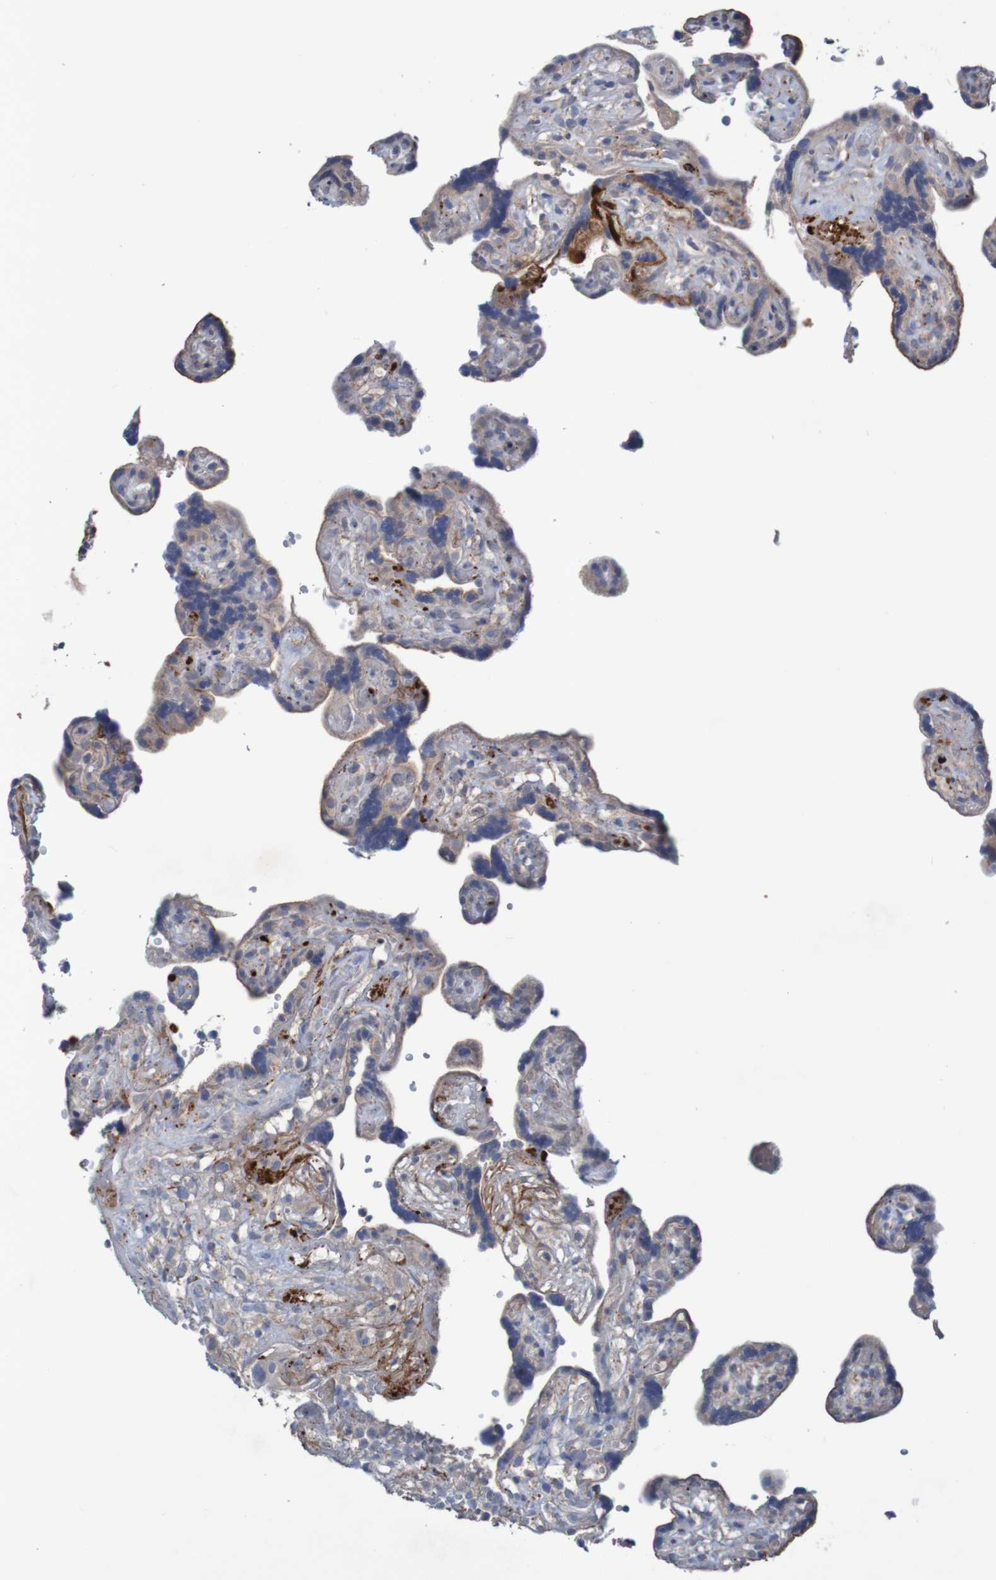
{"staining": {"intensity": "weak", "quantity": ">75%", "location": "cytoplasmic/membranous"}, "tissue": "placenta", "cell_type": "Decidual cells", "image_type": "normal", "snomed": [{"axis": "morphology", "description": "Normal tissue, NOS"}, {"axis": "topography", "description": "Placenta"}], "caption": "Normal placenta reveals weak cytoplasmic/membranous staining in approximately >75% of decidual cells The protein is shown in brown color, while the nuclei are stained blue..", "gene": "ANGPT4", "patient": {"sex": "female", "age": 30}}